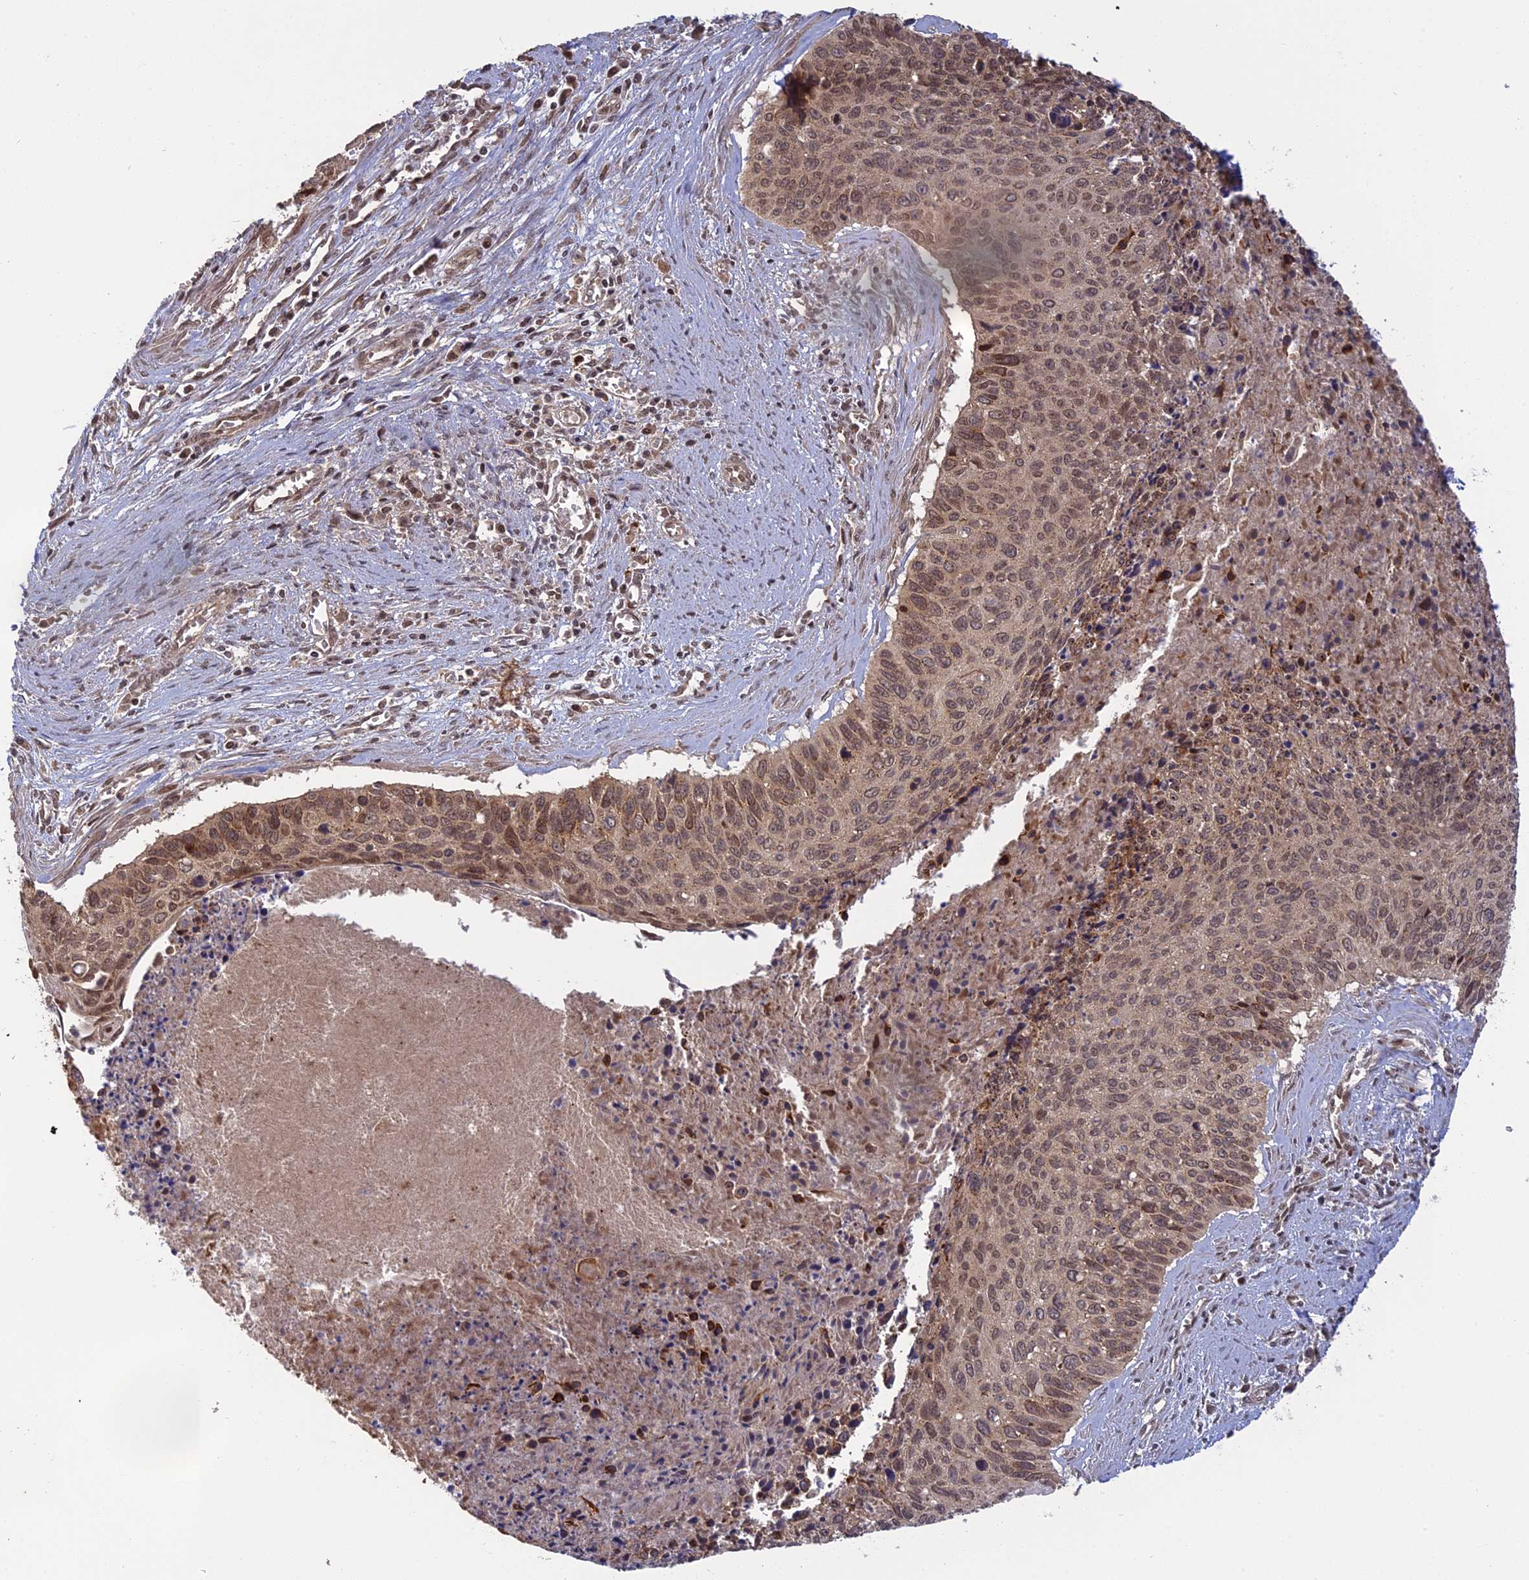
{"staining": {"intensity": "moderate", "quantity": ">75%", "location": "nuclear"}, "tissue": "cervical cancer", "cell_type": "Tumor cells", "image_type": "cancer", "snomed": [{"axis": "morphology", "description": "Squamous cell carcinoma, NOS"}, {"axis": "topography", "description": "Cervix"}], "caption": "Squamous cell carcinoma (cervical) was stained to show a protein in brown. There is medium levels of moderate nuclear positivity in about >75% of tumor cells. Using DAB (3,3'-diaminobenzidine) (brown) and hematoxylin (blue) stains, captured at high magnification using brightfield microscopy.", "gene": "PKIG", "patient": {"sex": "female", "age": 55}}